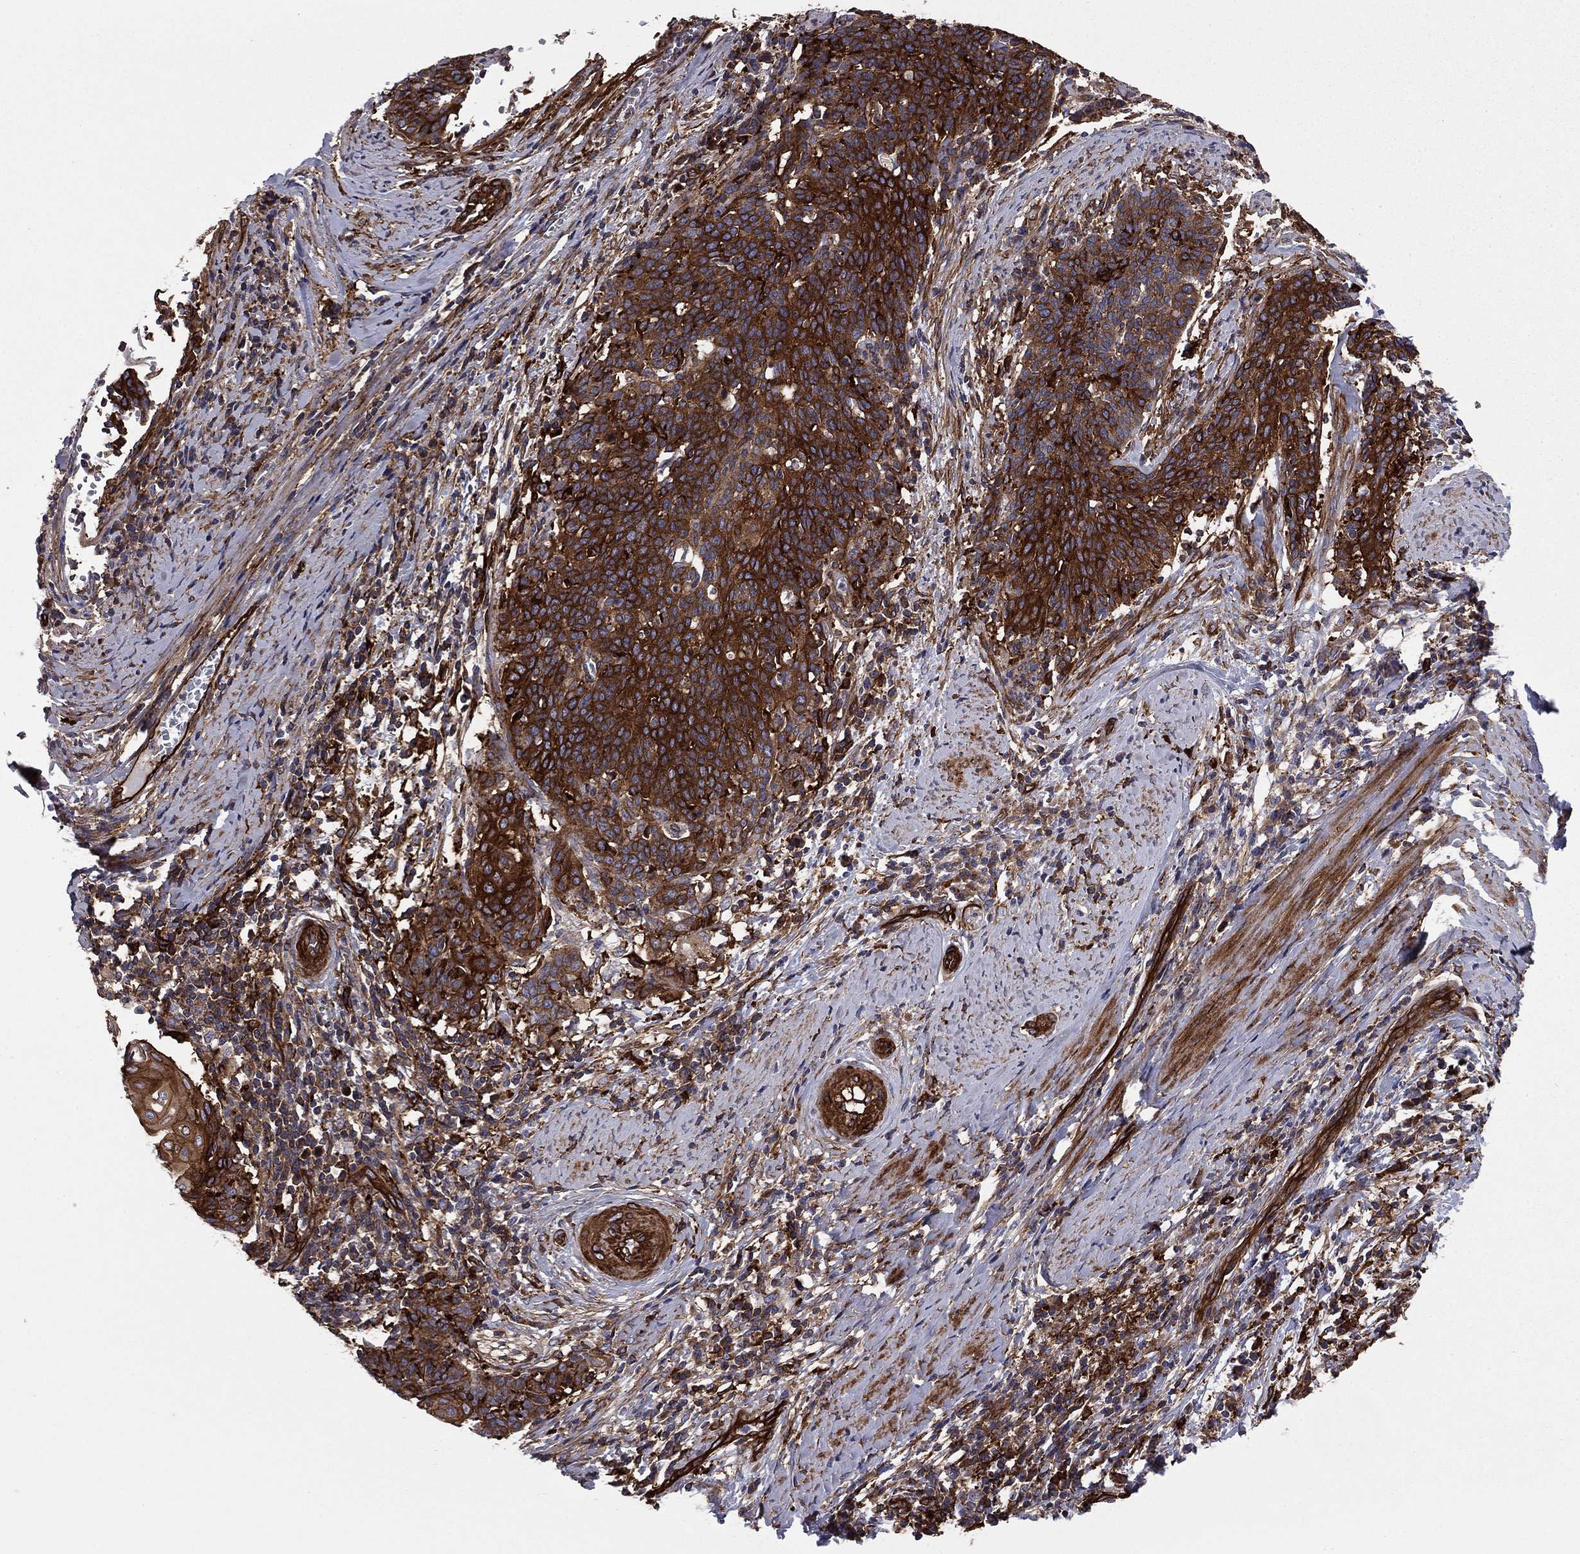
{"staining": {"intensity": "strong", "quantity": "25%-75%", "location": "cytoplasmic/membranous"}, "tissue": "cervical cancer", "cell_type": "Tumor cells", "image_type": "cancer", "snomed": [{"axis": "morphology", "description": "Squamous cell carcinoma, NOS"}, {"axis": "topography", "description": "Cervix"}], "caption": "Strong cytoplasmic/membranous protein staining is identified in approximately 25%-75% of tumor cells in cervical squamous cell carcinoma. (Brightfield microscopy of DAB IHC at high magnification).", "gene": "EHBP1L1", "patient": {"sex": "female", "age": 39}}